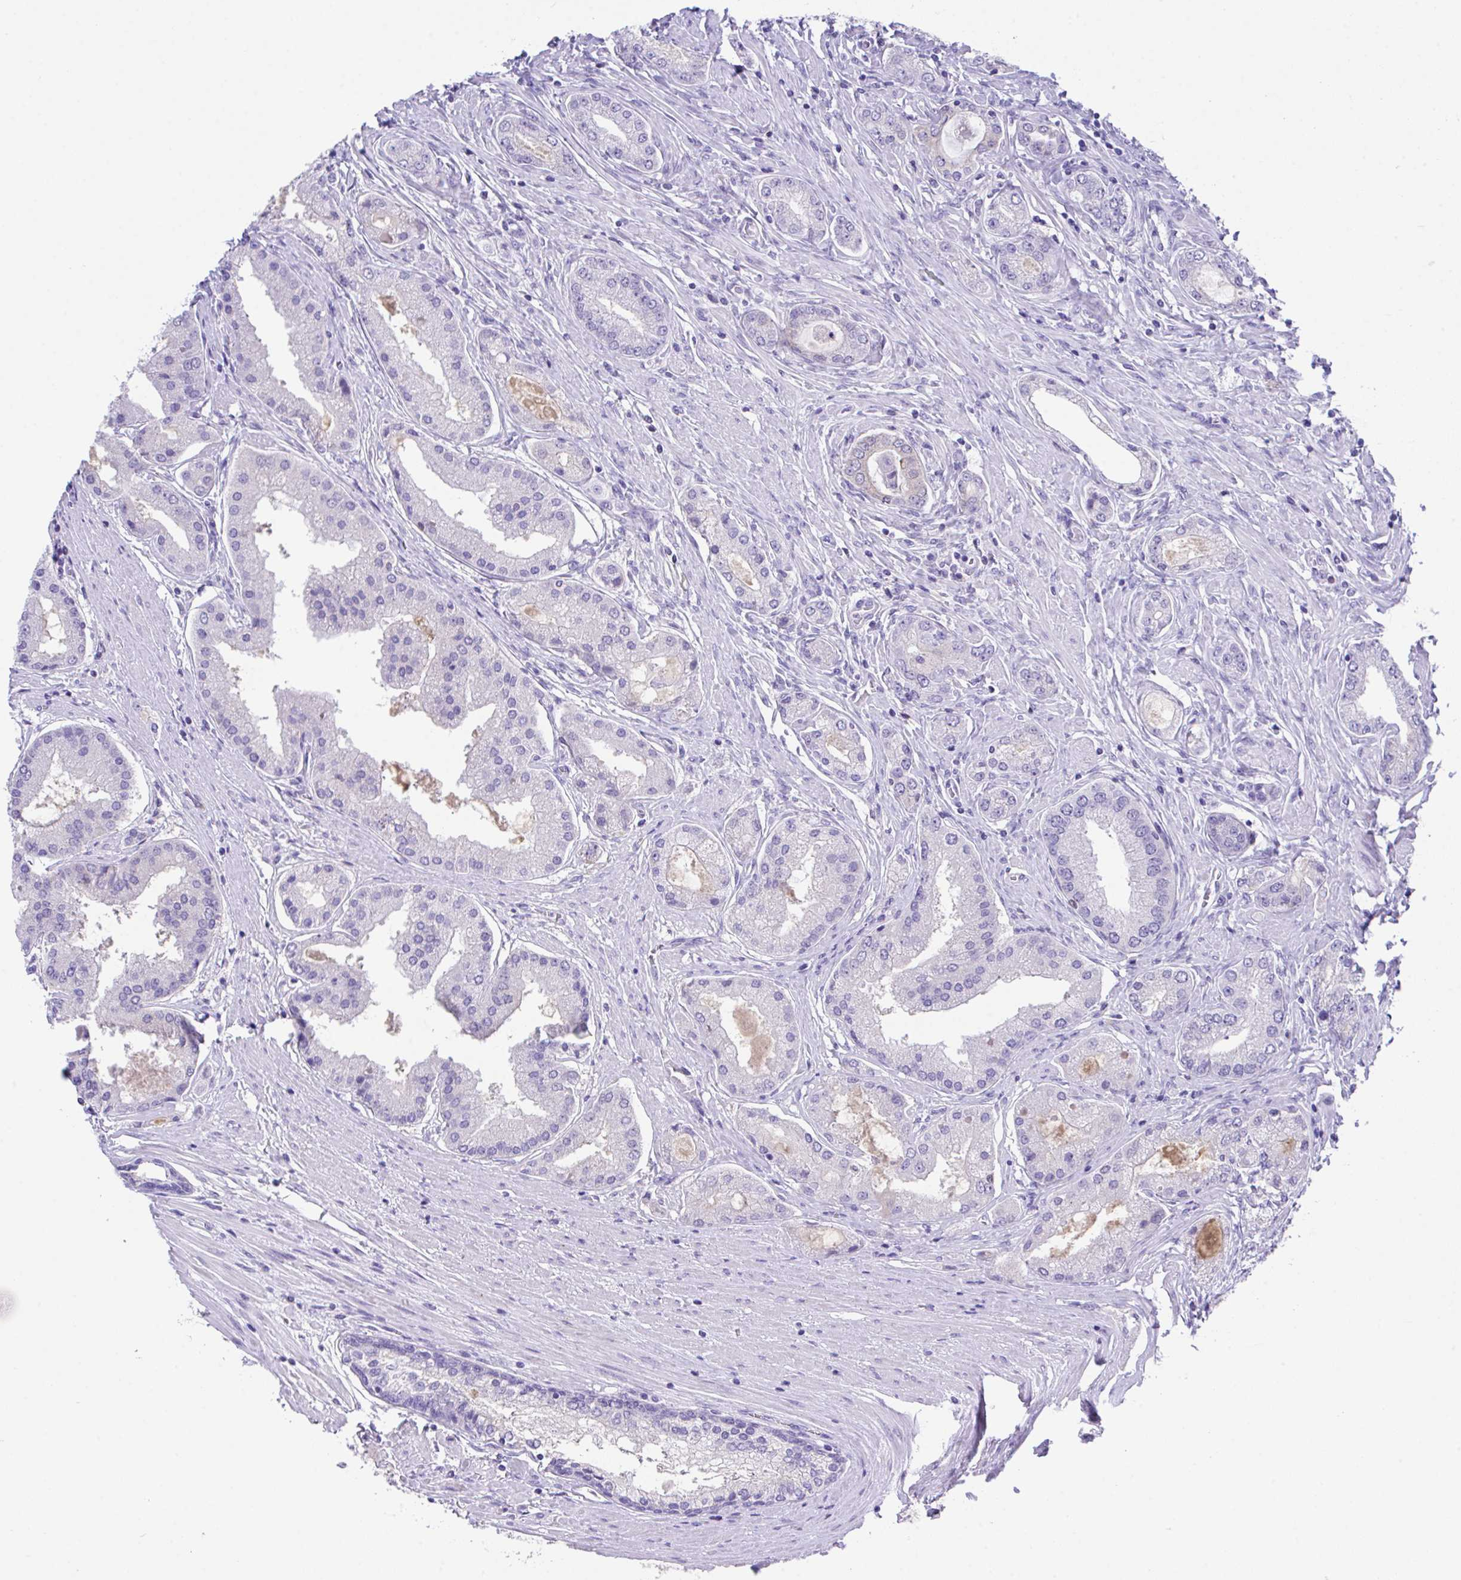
{"staining": {"intensity": "negative", "quantity": "none", "location": "none"}, "tissue": "prostate cancer", "cell_type": "Tumor cells", "image_type": "cancer", "snomed": [{"axis": "morphology", "description": "Adenocarcinoma, High grade"}, {"axis": "topography", "description": "Prostate"}], "caption": "IHC image of human prostate cancer stained for a protein (brown), which displays no expression in tumor cells.", "gene": "HOXB4", "patient": {"sex": "male", "age": 67}}